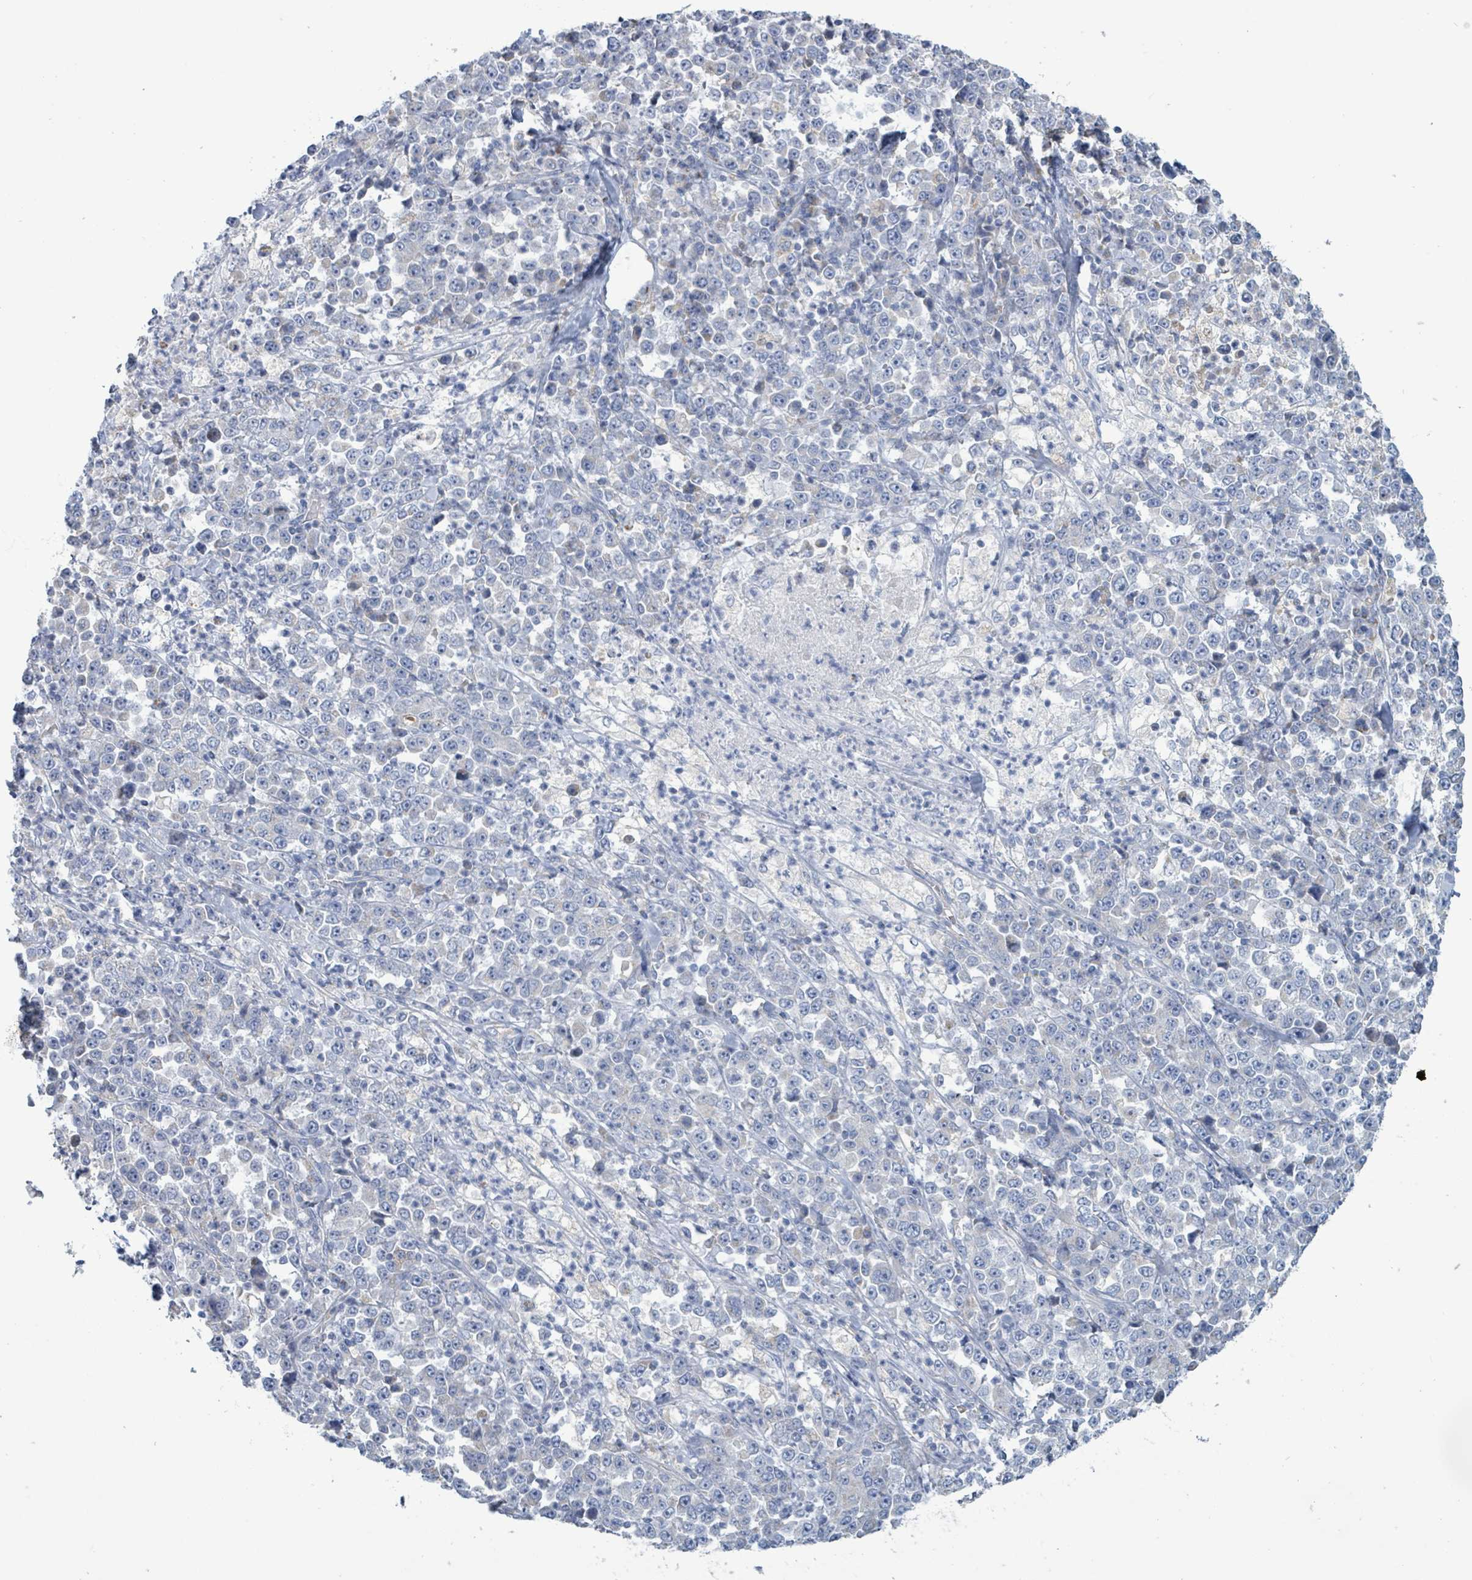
{"staining": {"intensity": "negative", "quantity": "none", "location": "none"}, "tissue": "stomach cancer", "cell_type": "Tumor cells", "image_type": "cancer", "snomed": [{"axis": "morphology", "description": "Normal tissue, NOS"}, {"axis": "morphology", "description": "Adenocarcinoma, NOS"}, {"axis": "topography", "description": "Stomach, upper"}, {"axis": "topography", "description": "Stomach"}], "caption": "The histopathology image exhibits no significant expression in tumor cells of stomach adenocarcinoma. The staining was performed using DAB to visualize the protein expression in brown, while the nuclei were stained in blue with hematoxylin (Magnification: 20x).", "gene": "AKR1C4", "patient": {"sex": "male", "age": 59}}